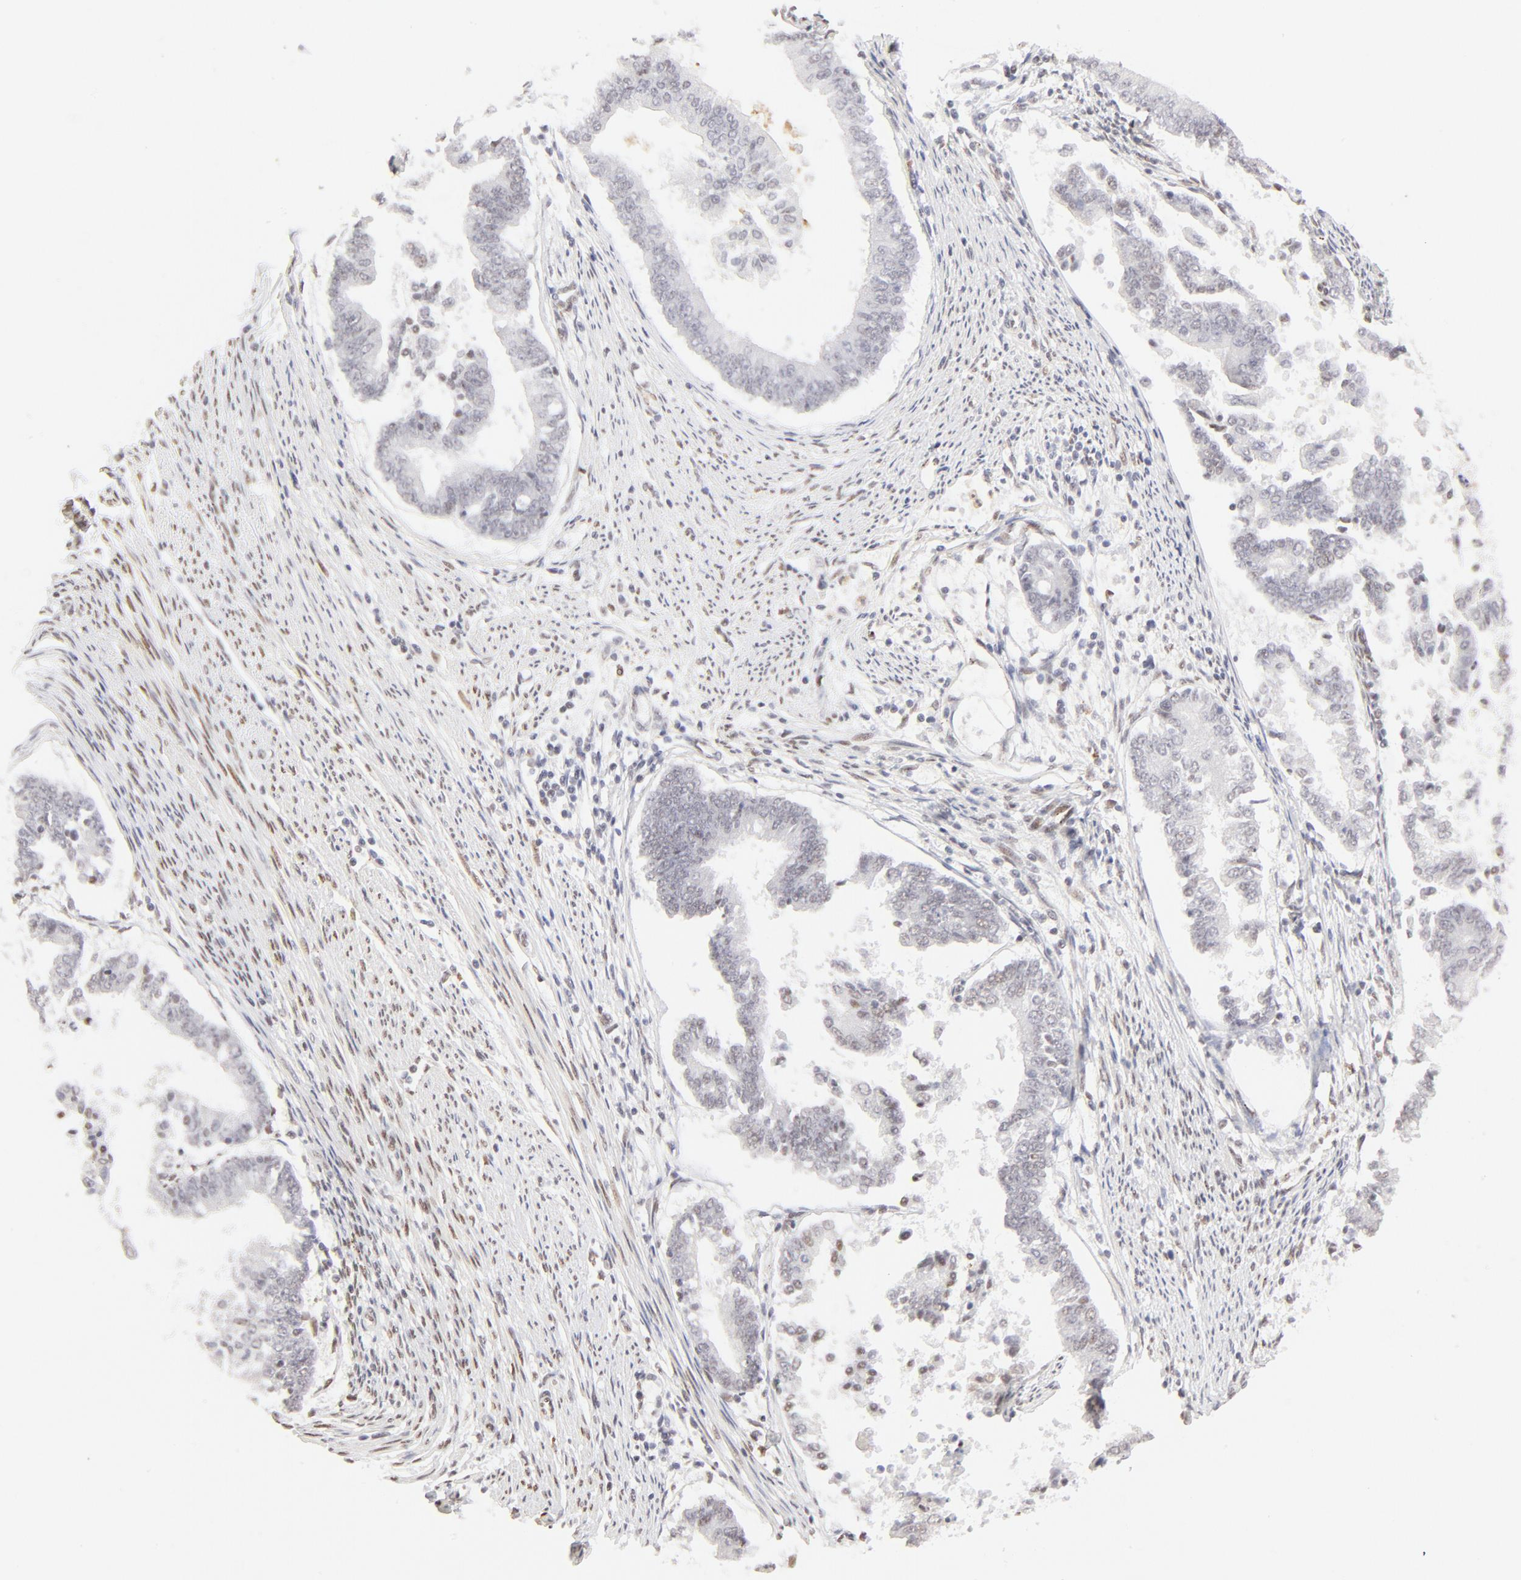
{"staining": {"intensity": "moderate", "quantity": "25%-75%", "location": "nuclear"}, "tissue": "endometrial cancer", "cell_type": "Tumor cells", "image_type": "cancer", "snomed": [{"axis": "morphology", "description": "Adenocarcinoma, NOS"}, {"axis": "topography", "description": "Endometrium"}], "caption": "Immunohistochemical staining of endometrial adenocarcinoma displays medium levels of moderate nuclear protein positivity in approximately 25%-75% of tumor cells.", "gene": "PBX1", "patient": {"sex": "female", "age": 63}}